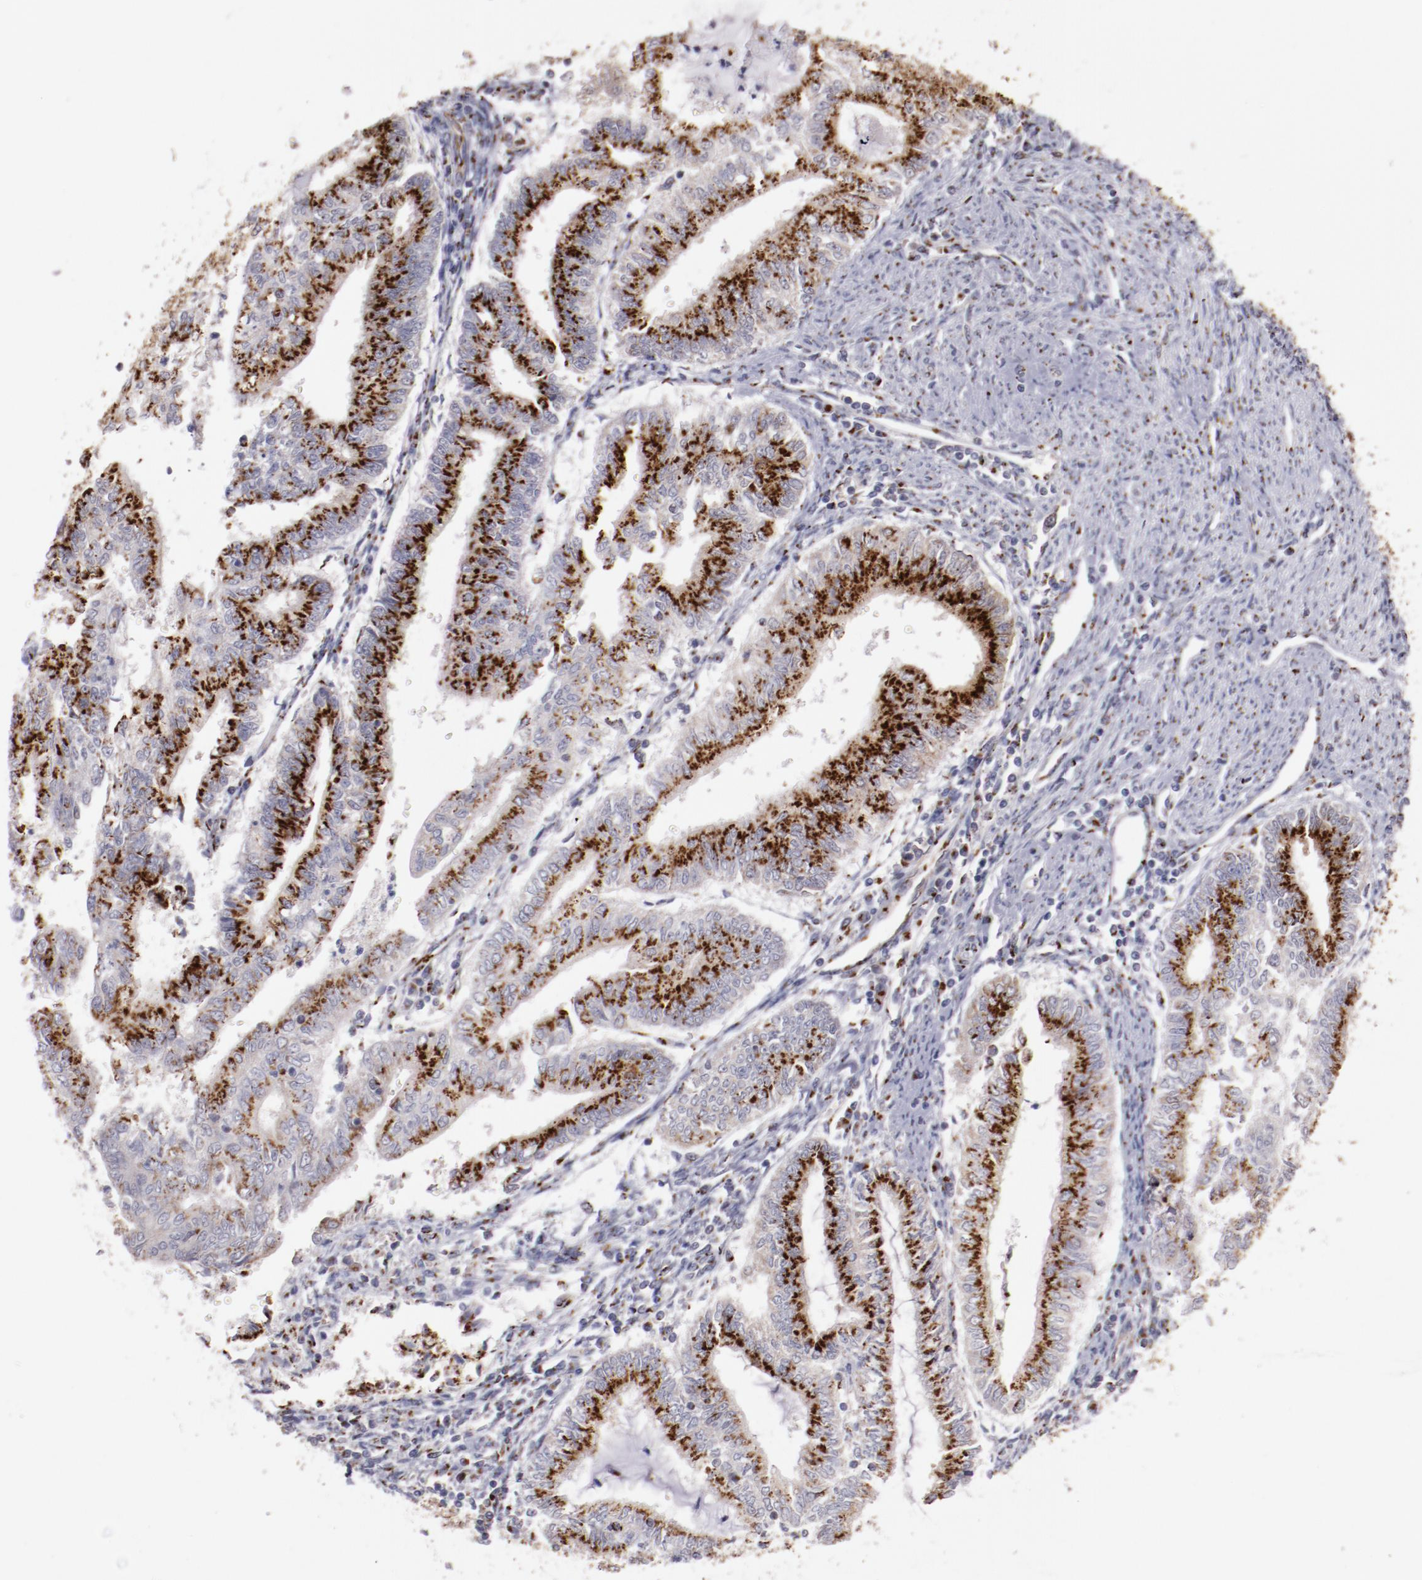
{"staining": {"intensity": "strong", "quantity": ">75%", "location": "nuclear"}, "tissue": "endometrial cancer", "cell_type": "Tumor cells", "image_type": "cancer", "snomed": [{"axis": "morphology", "description": "Adenocarcinoma, NOS"}, {"axis": "topography", "description": "Endometrium"}], "caption": "This micrograph shows endometrial adenocarcinoma stained with immunohistochemistry to label a protein in brown. The nuclear of tumor cells show strong positivity for the protein. Nuclei are counter-stained blue.", "gene": "GOLIM4", "patient": {"sex": "female", "age": 66}}